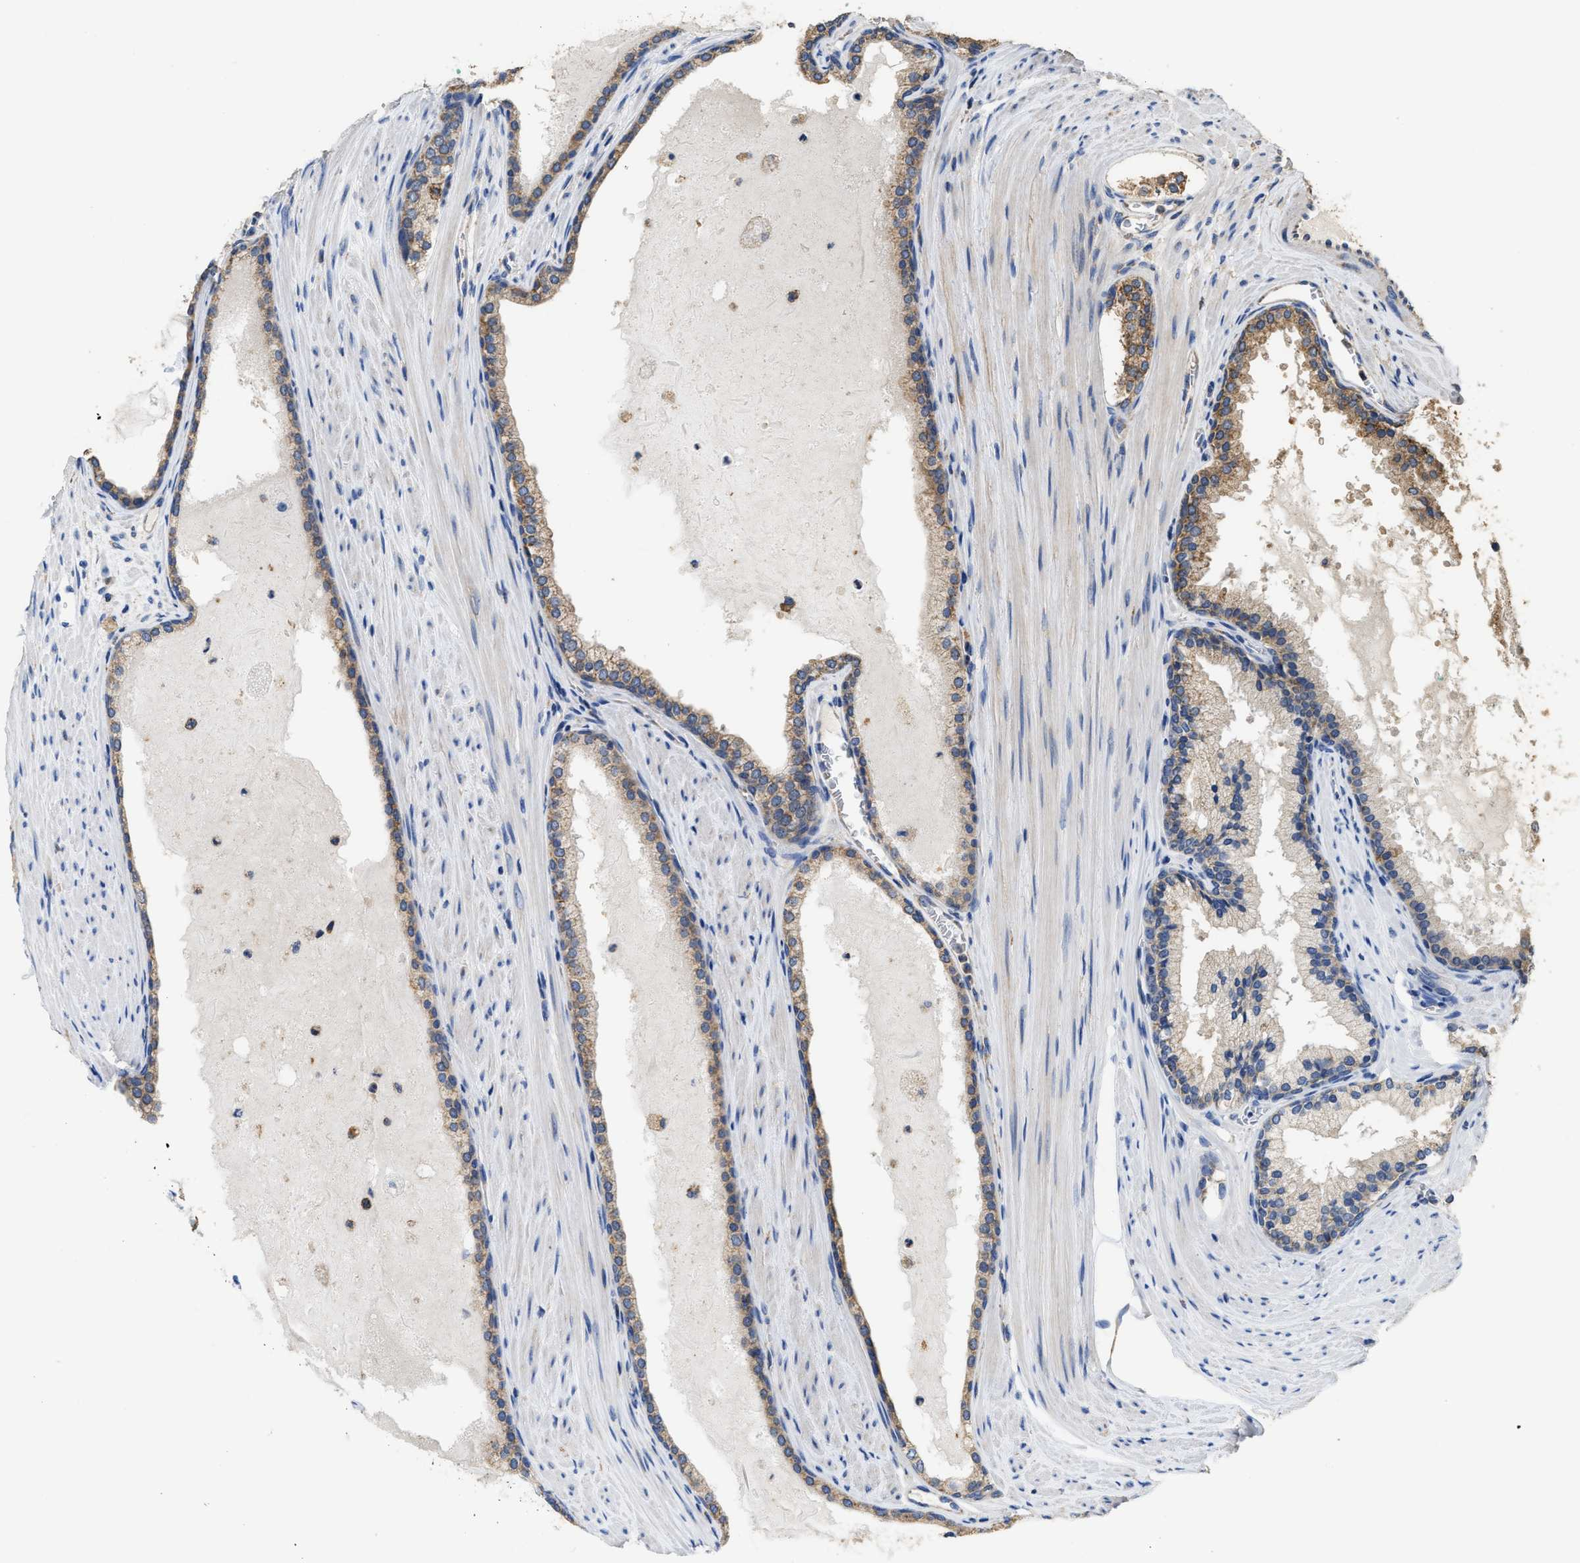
{"staining": {"intensity": "moderate", "quantity": ">75%", "location": "cytoplasmic/membranous"}, "tissue": "prostate cancer", "cell_type": "Tumor cells", "image_type": "cancer", "snomed": [{"axis": "morphology", "description": "Adenocarcinoma, Low grade"}, {"axis": "topography", "description": "Prostate"}], "caption": "Protein staining shows moderate cytoplasmic/membranous positivity in approximately >75% of tumor cells in prostate cancer.", "gene": "AK2", "patient": {"sex": "male", "age": 70}}